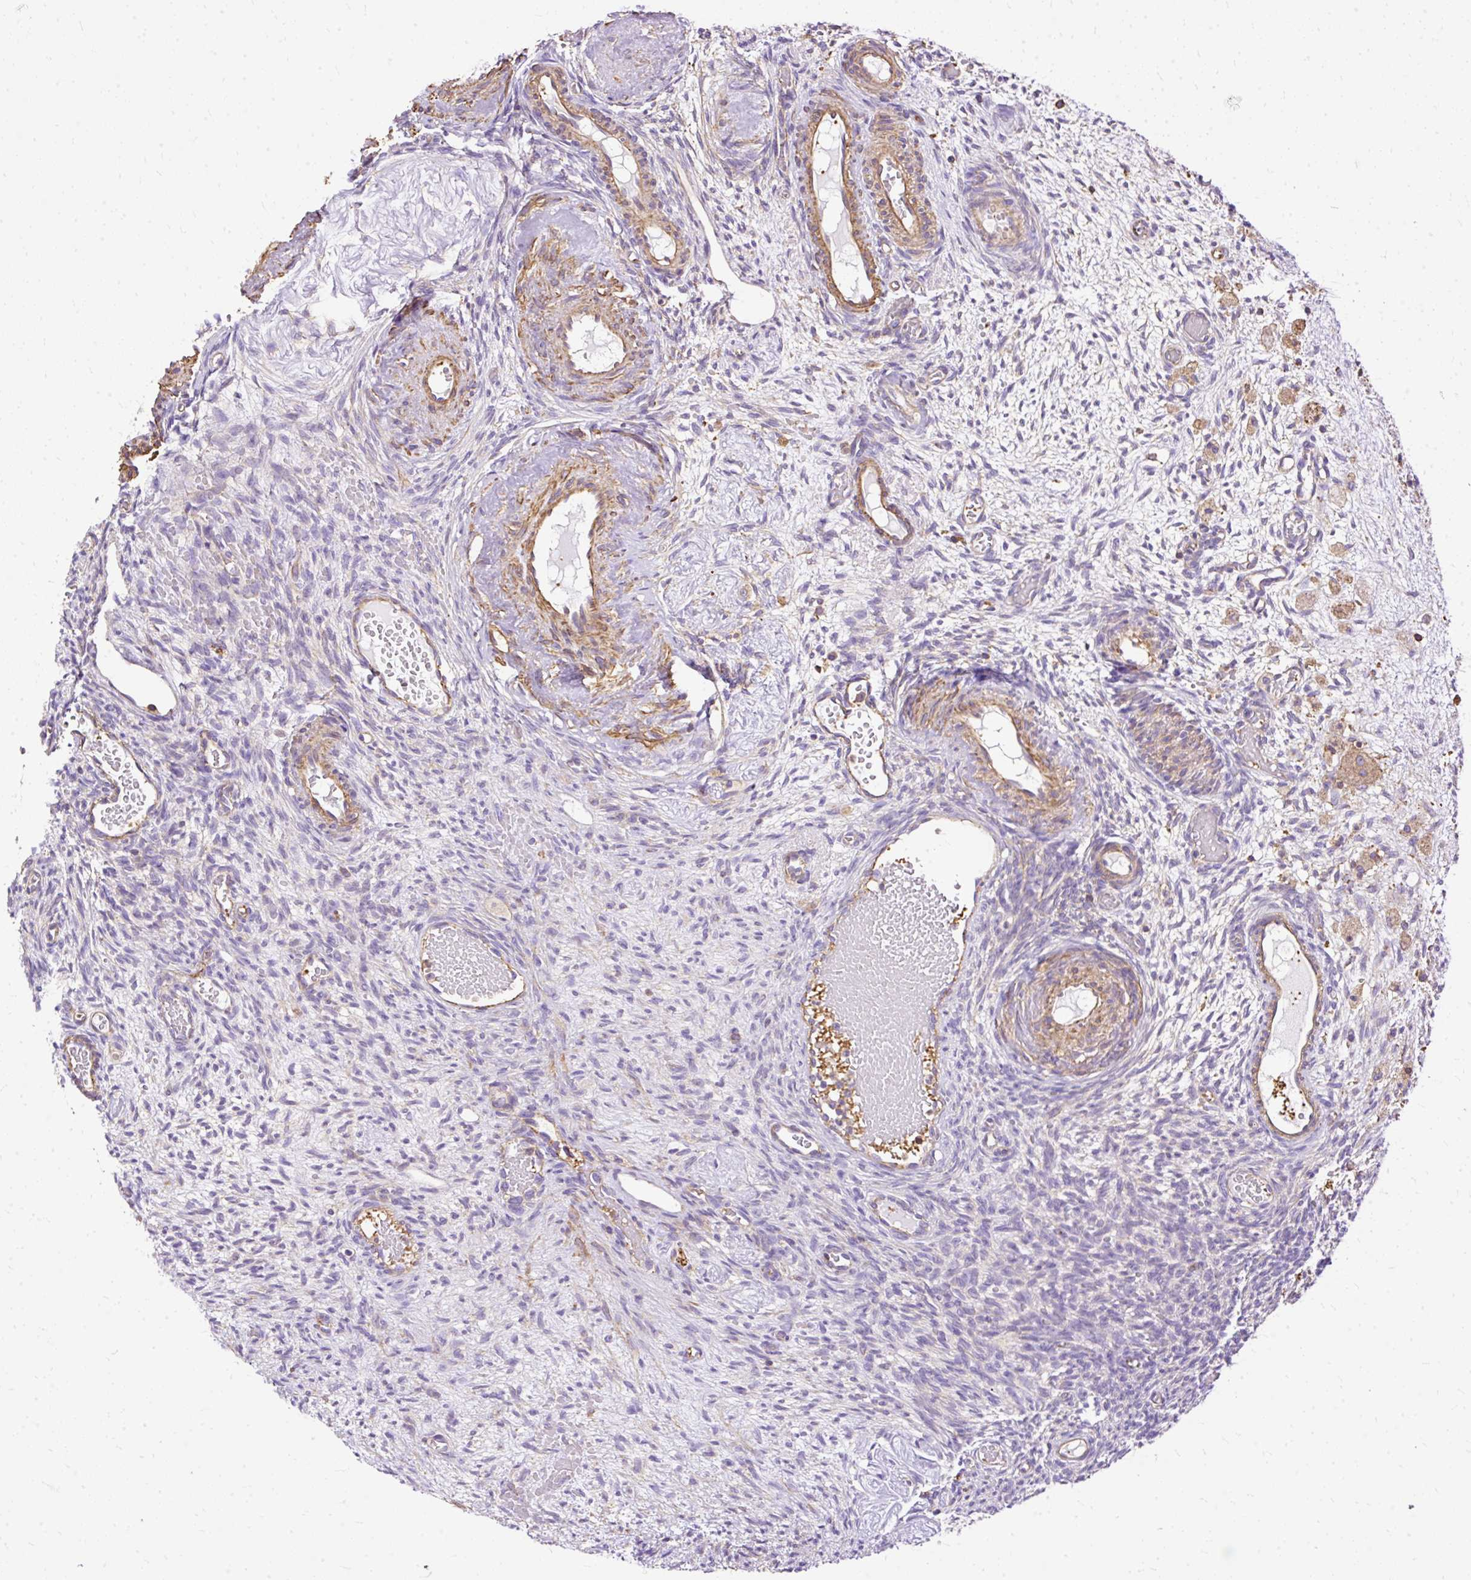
{"staining": {"intensity": "weak", "quantity": ">75%", "location": "cytoplasmic/membranous"}, "tissue": "ovary", "cell_type": "Follicle cells", "image_type": "normal", "snomed": [{"axis": "morphology", "description": "Normal tissue, NOS"}, {"axis": "topography", "description": "Ovary"}], "caption": "Immunohistochemical staining of benign human ovary demonstrates weak cytoplasmic/membranous protein positivity in about >75% of follicle cells. The protein is shown in brown color, while the nuclei are stained blue.", "gene": "KLHL11", "patient": {"sex": "female", "age": 67}}